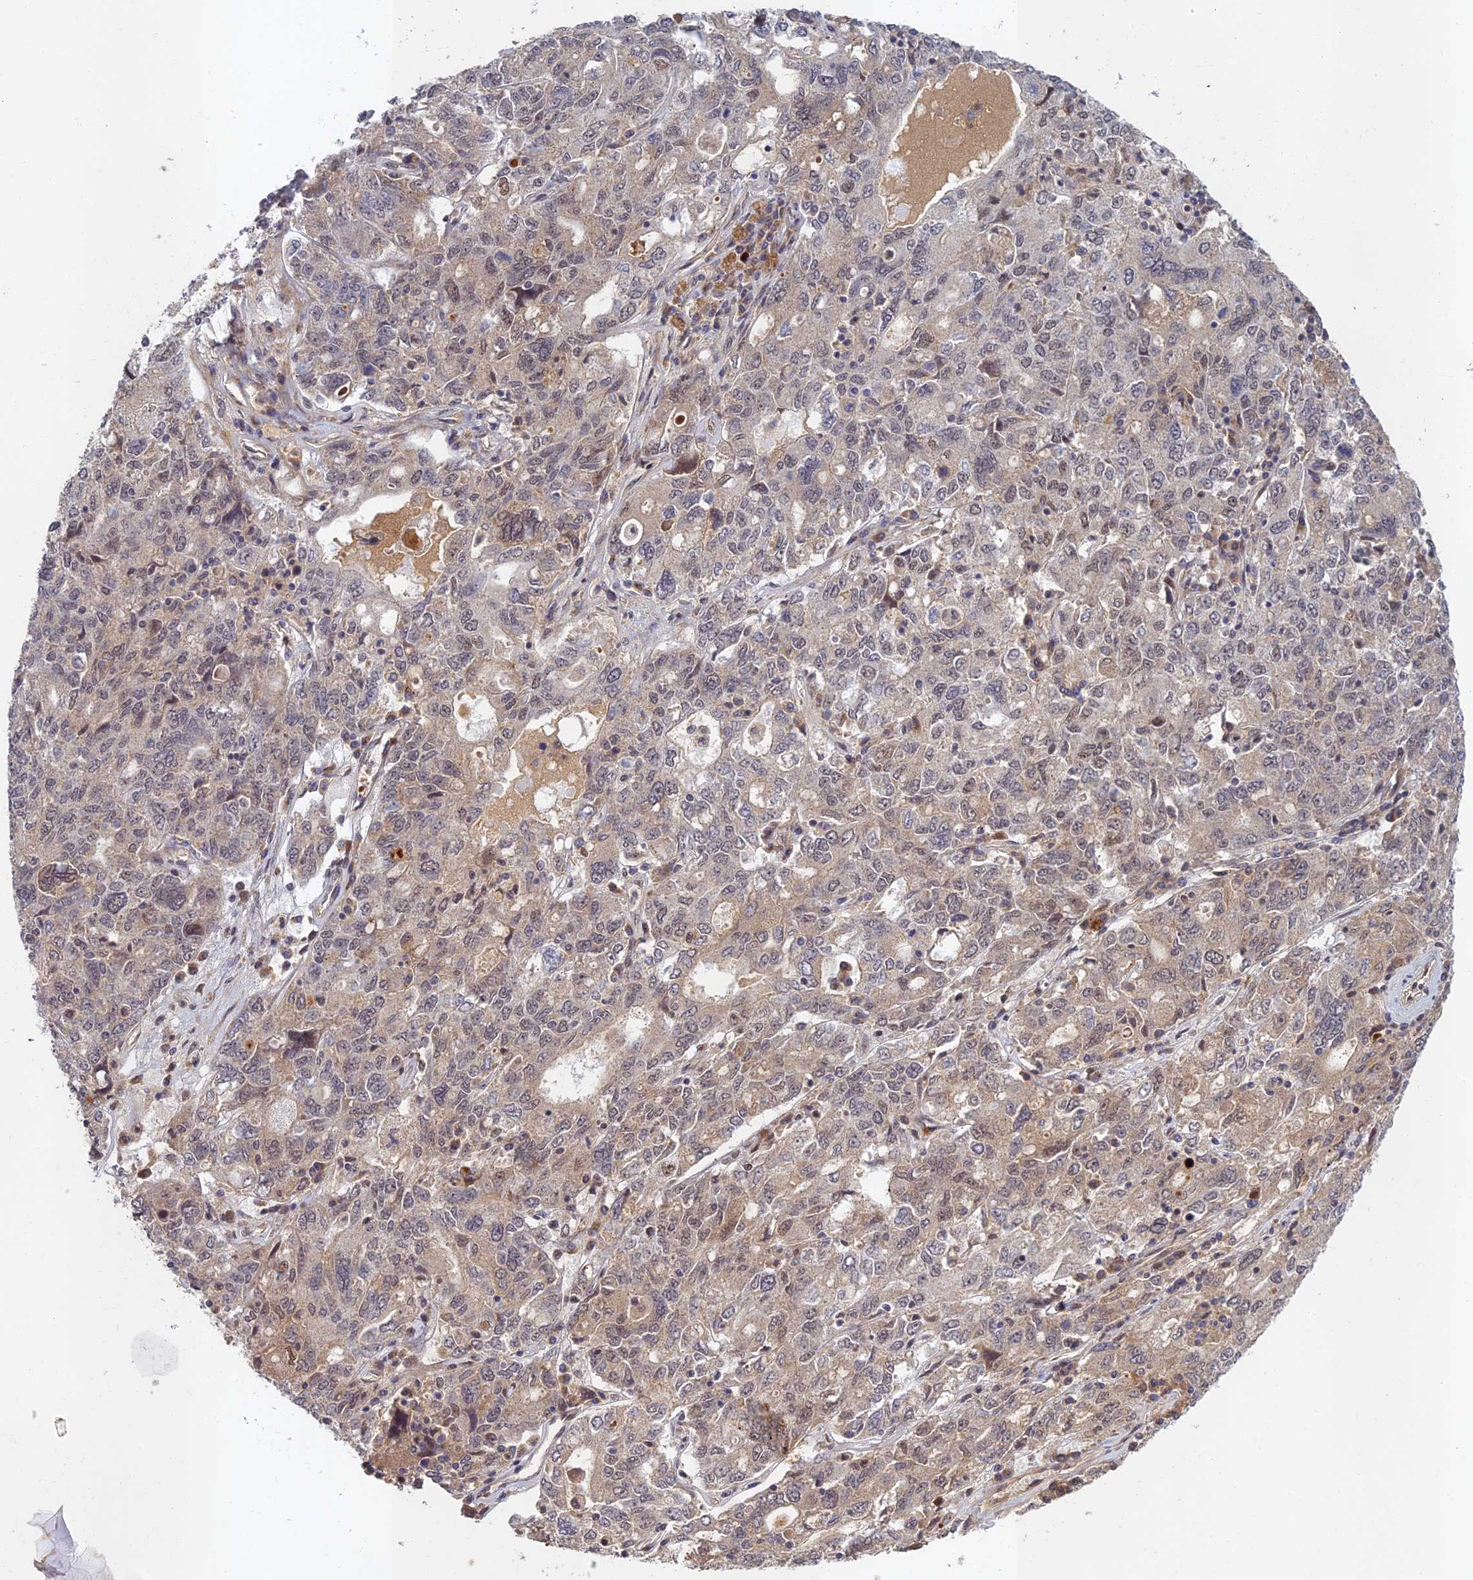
{"staining": {"intensity": "weak", "quantity": "<25%", "location": "cytoplasmic/membranous,nuclear"}, "tissue": "ovarian cancer", "cell_type": "Tumor cells", "image_type": "cancer", "snomed": [{"axis": "morphology", "description": "Carcinoma, endometroid"}, {"axis": "topography", "description": "Ovary"}], "caption": "DAB (3,3'-diaminobenzidine) immunohistochemical staining of ovarian cancer exhibits no significant positivity in tumor cells.", "gene": "EARS2", "patient": {"sex": "female", "age": 62}}